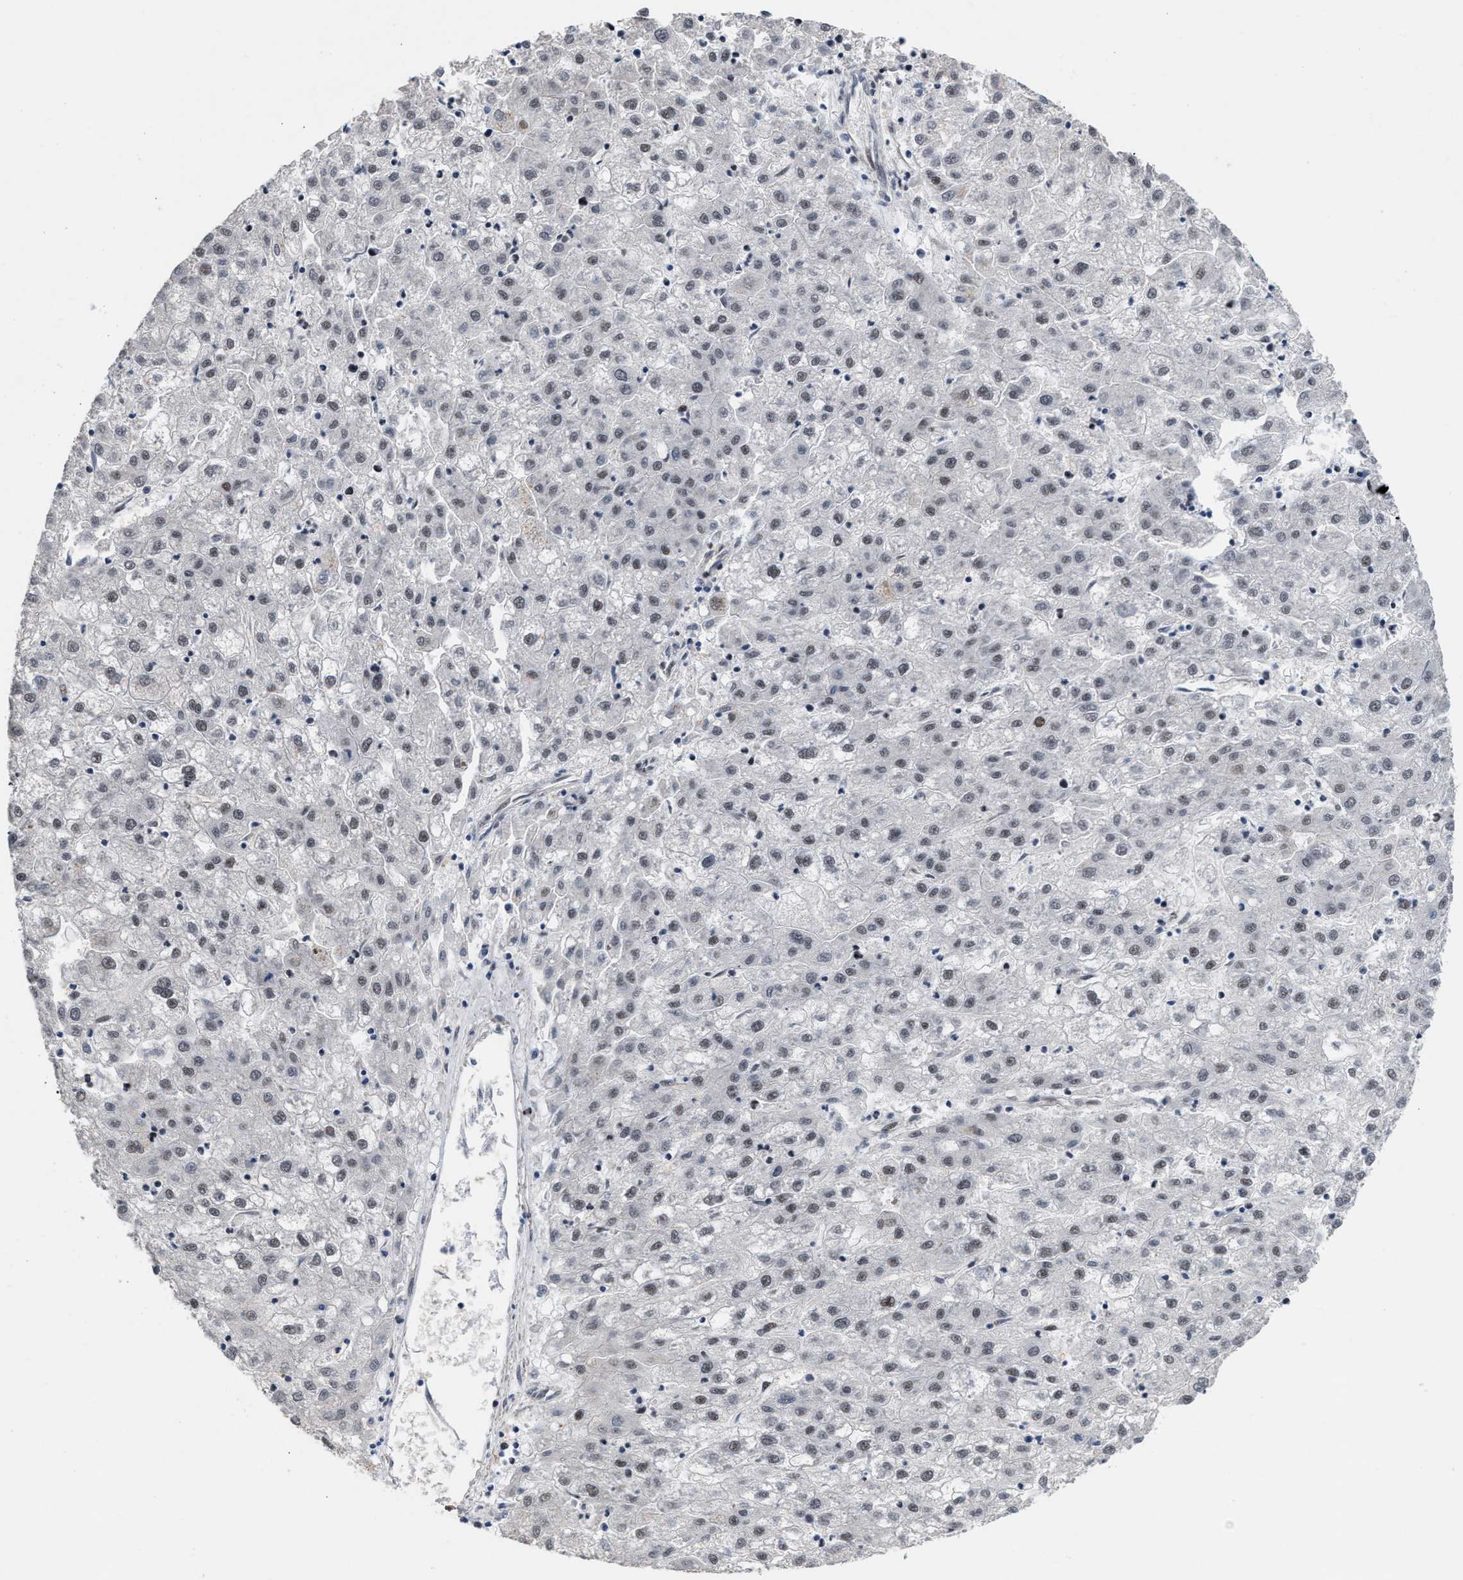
{"staining": {"intensity": "weak", "quantity": ">75%", "location": "nuclear"}, "tissue": "liver cancer", "cell_type": "Tumor cells", "image_type": "cancer", "snomed": [{"axis": "morphology", "description": "Carcinoma, Hepatocellular, NOS"}, {"axis": "topography", "description": "Liver"}], "caption": "Weak nuclear protein positivity is identified in approximately >75% of tumor cells in hepatocellular carcinoma (liver).", "gene": "EIF4A3", "patient": {"sex": "male", "age": 72}}